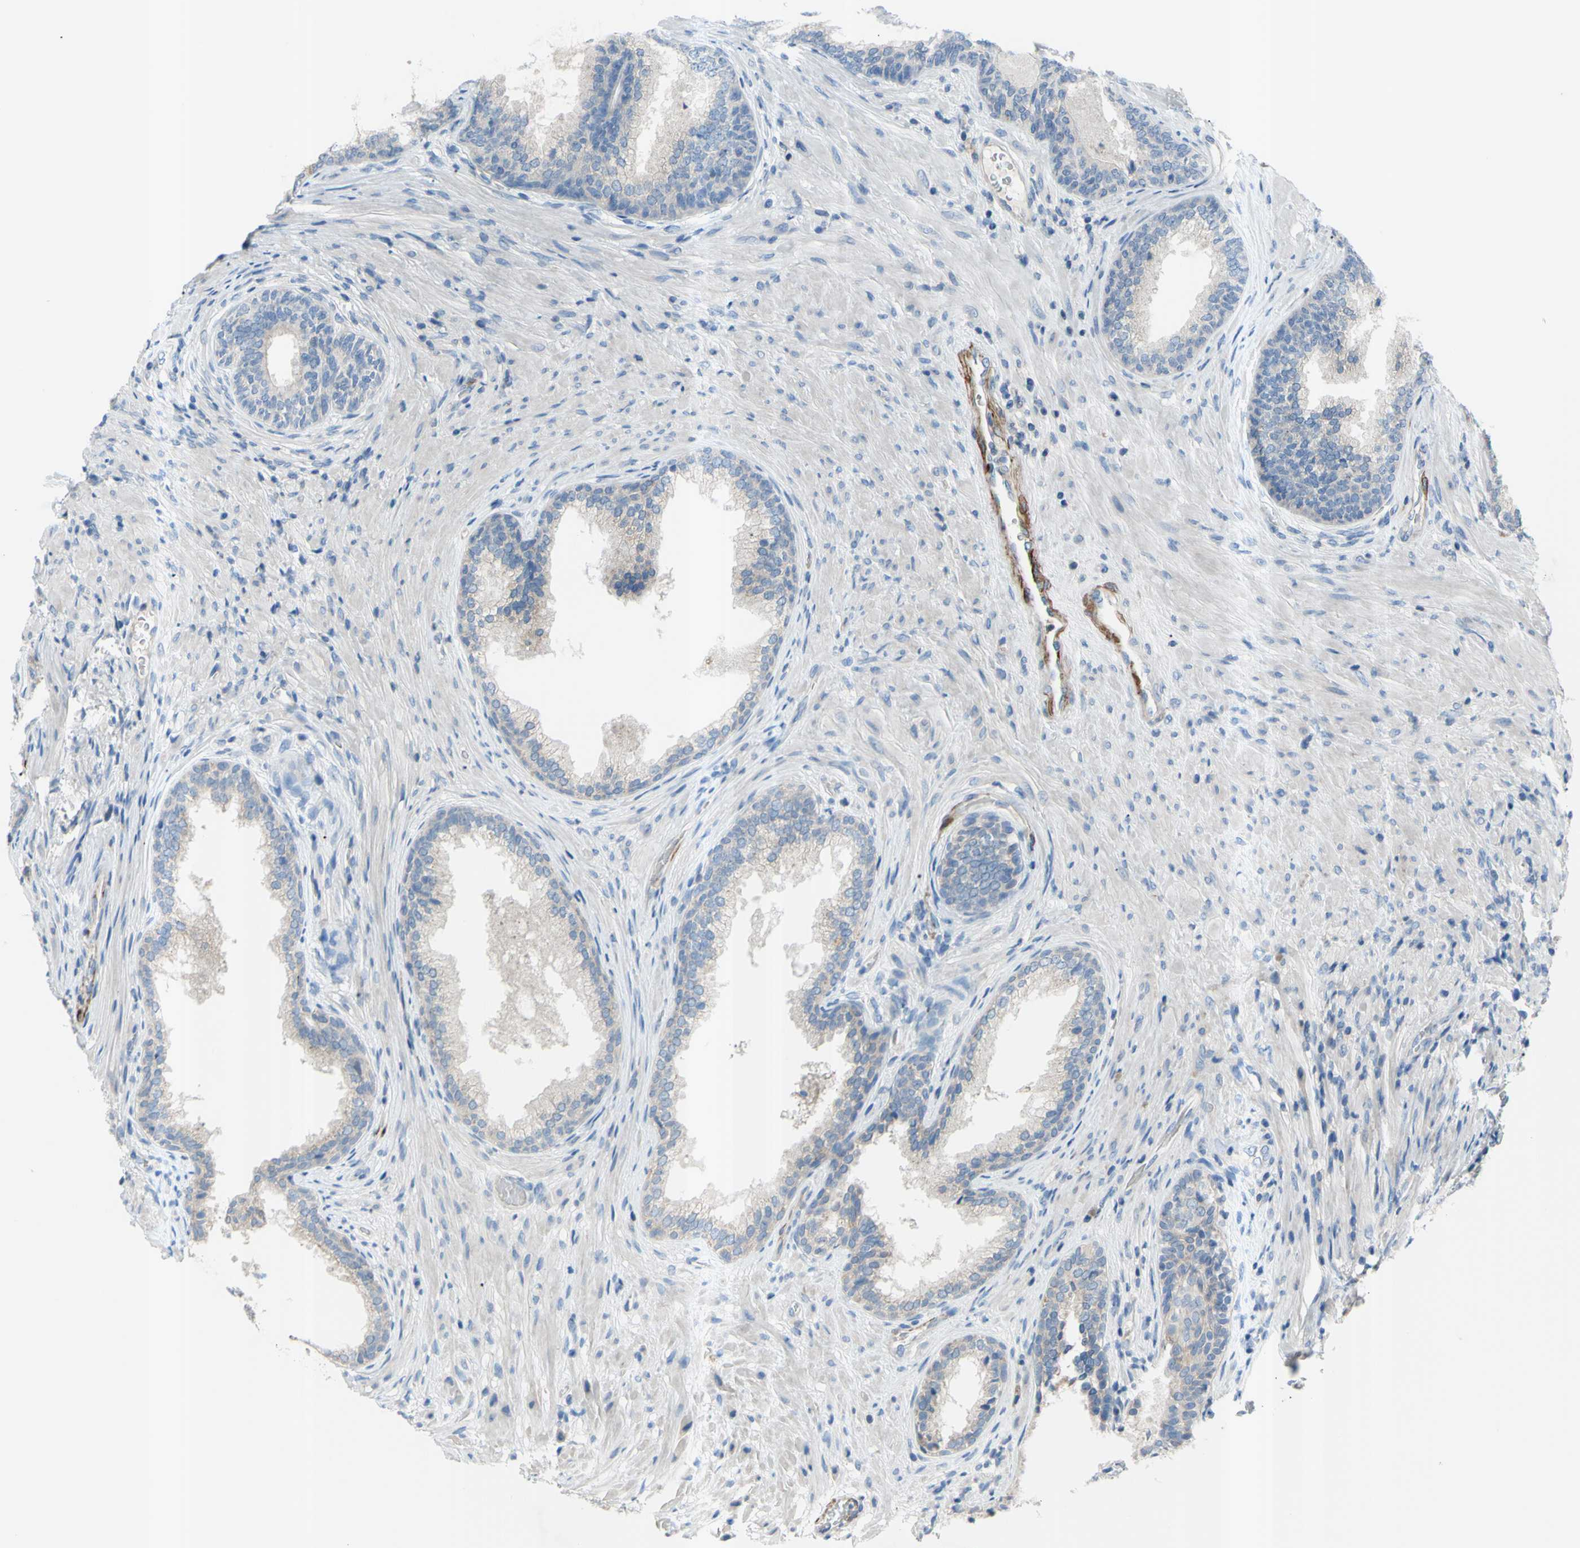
{"staining": {"intensity": "weak", "quantity": "<25%", "location": "cytoplasmic/membranous"}, "tissue": "prostate", "cell_type": "Glandular cells", "image_type": "normal", "snomed": [{"axis": "morphology", "description": "Normal tissue, NOS"}, {"axis": "topography", "description": "Prostate"}], "caption": "This image is of benign prostate stained with immunohistochemistry (IHC) to label a protein in brown with the nuclei are counter-stained blue. There is no expression in glandular cells.", "gene": "PRRG2", "patient": {"sex": "male", "age": 76}}